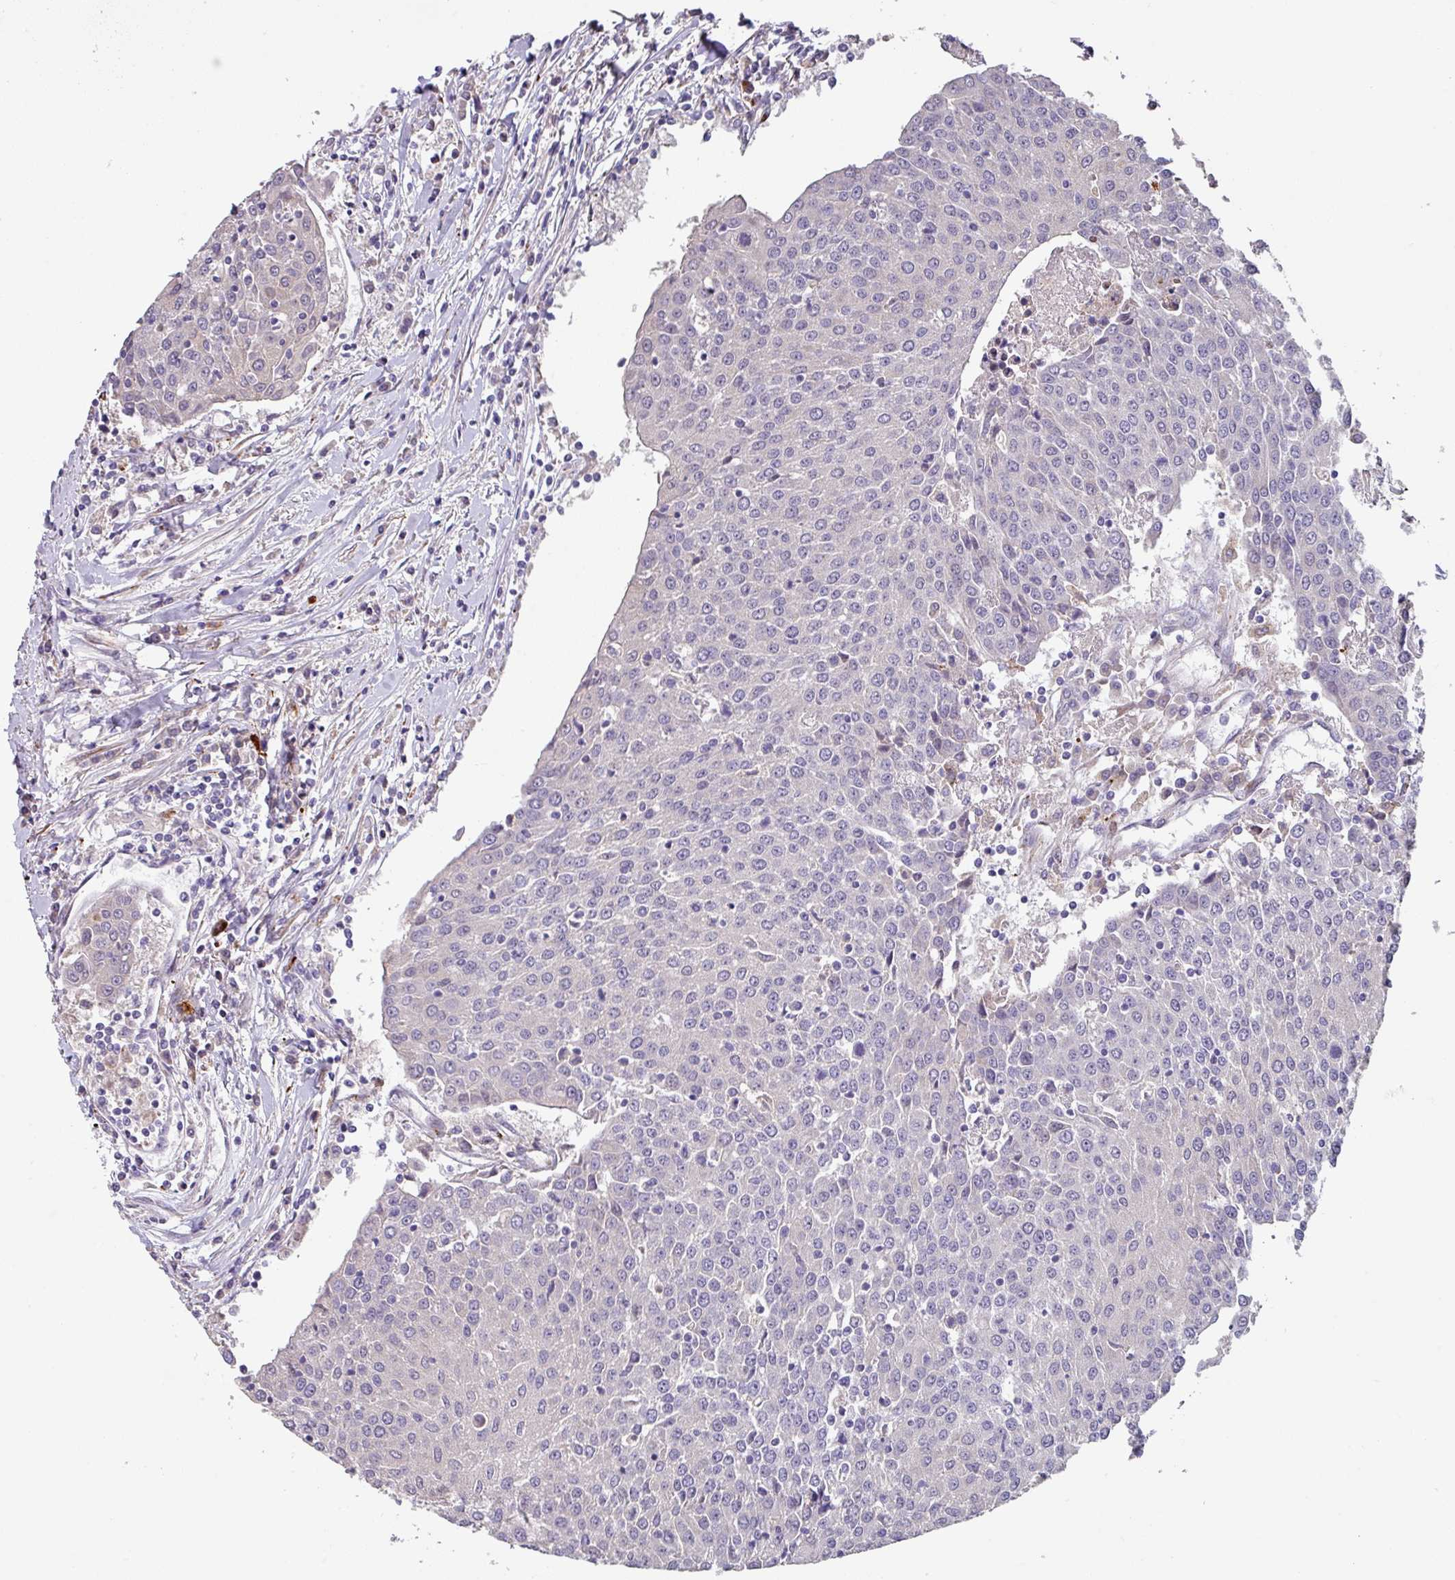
{"staining": {"intensity": "negative", "quantity": "none", "location": "none"}, "tissue": "urothelial cancer", "cell_type": "Tumor cells", "image_type": "cancer", "snomed": [{"axis": "morphology", "description": "Urothelial carcinoma, High grade"}, {"axis": "topography", "description": "Urinary bladder"}], "caption": "Protein analysis of urothelial cancer shows no significant expression in tumor cells.", "gene": "KLHL3", "patient": {"sex": "female", "age": 85}}